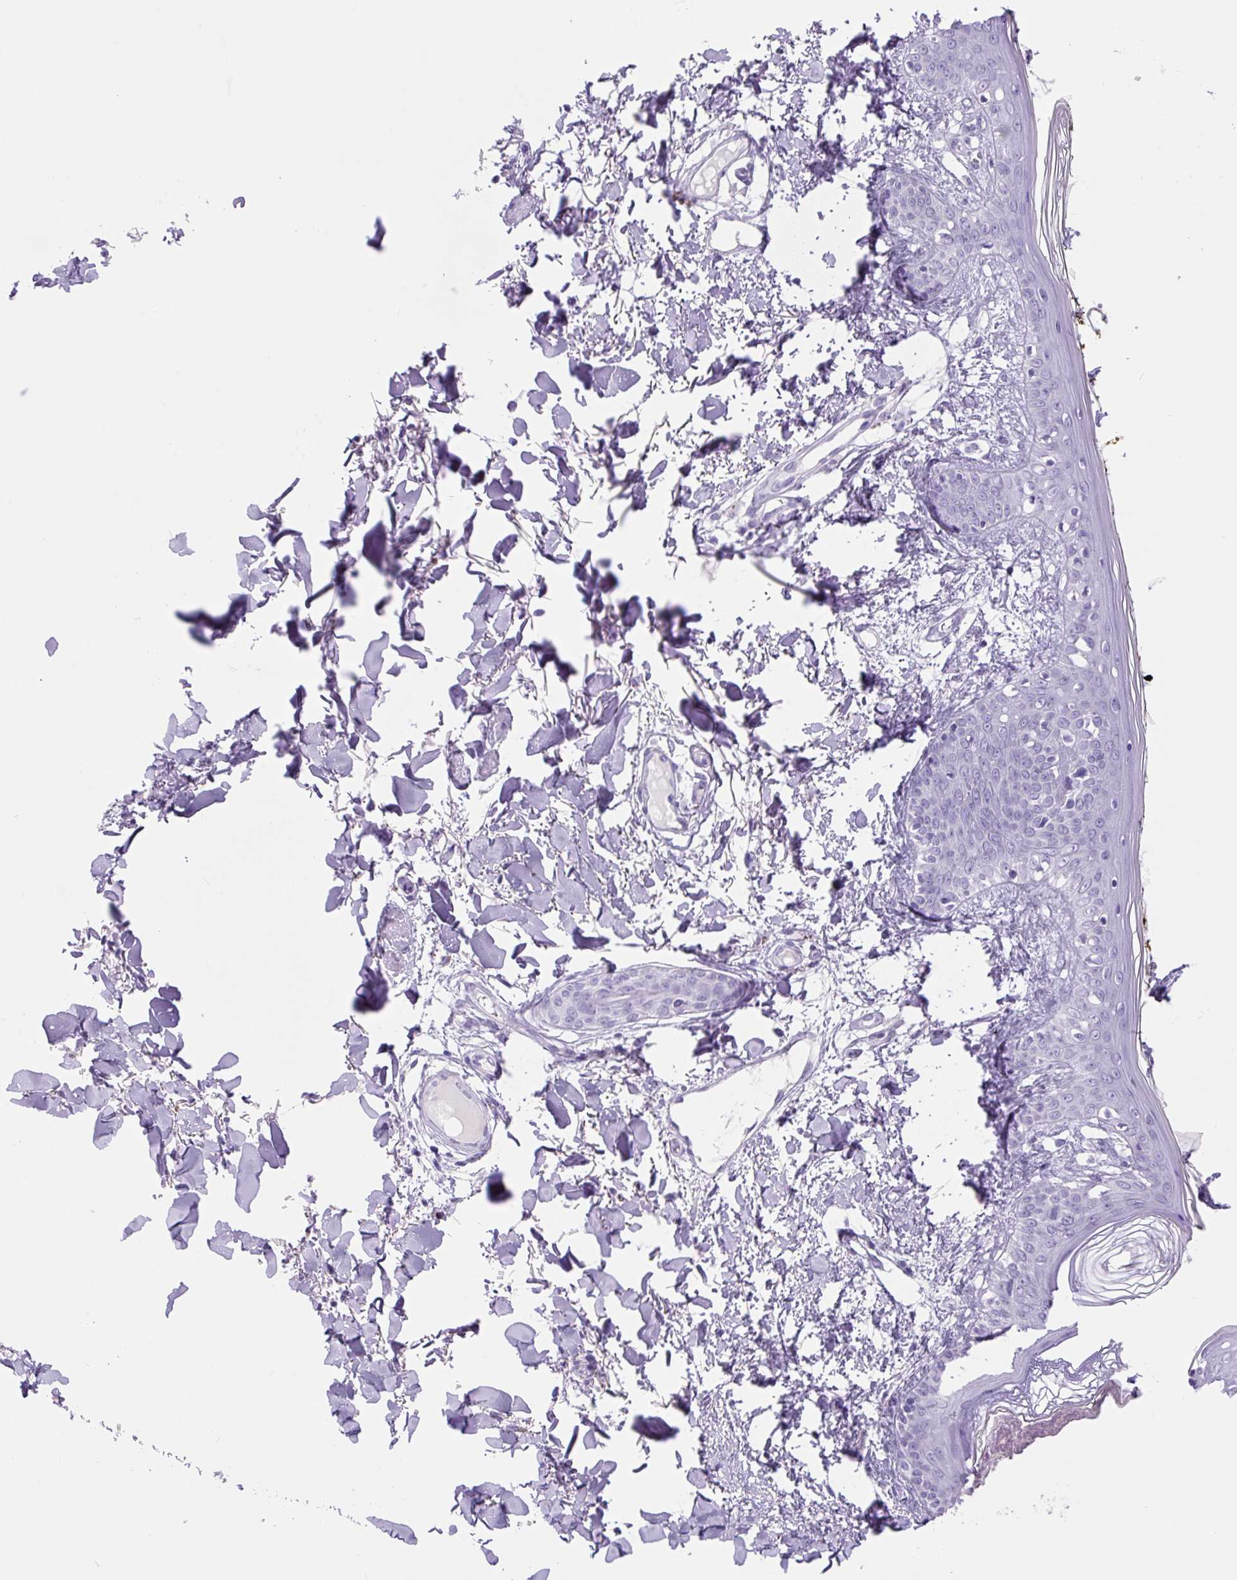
{"staining": {"intensity": "negative", "quantity": "none", "location": "none"}, "tissue": "skin", "cell_type": "Fibroblasts", "image_type": "normal", "snomed": [{"axis": "morphology", "description": "Normal tissue, NOS"}, {"axis": "topography", "description": "Skin"}], "caption": "This is an IHC micrograph of unremarkable human skin. There is no positivity in fibroblasts.", "gene": "PRRT1", "patient": {"sex": "female", "age": 34}}